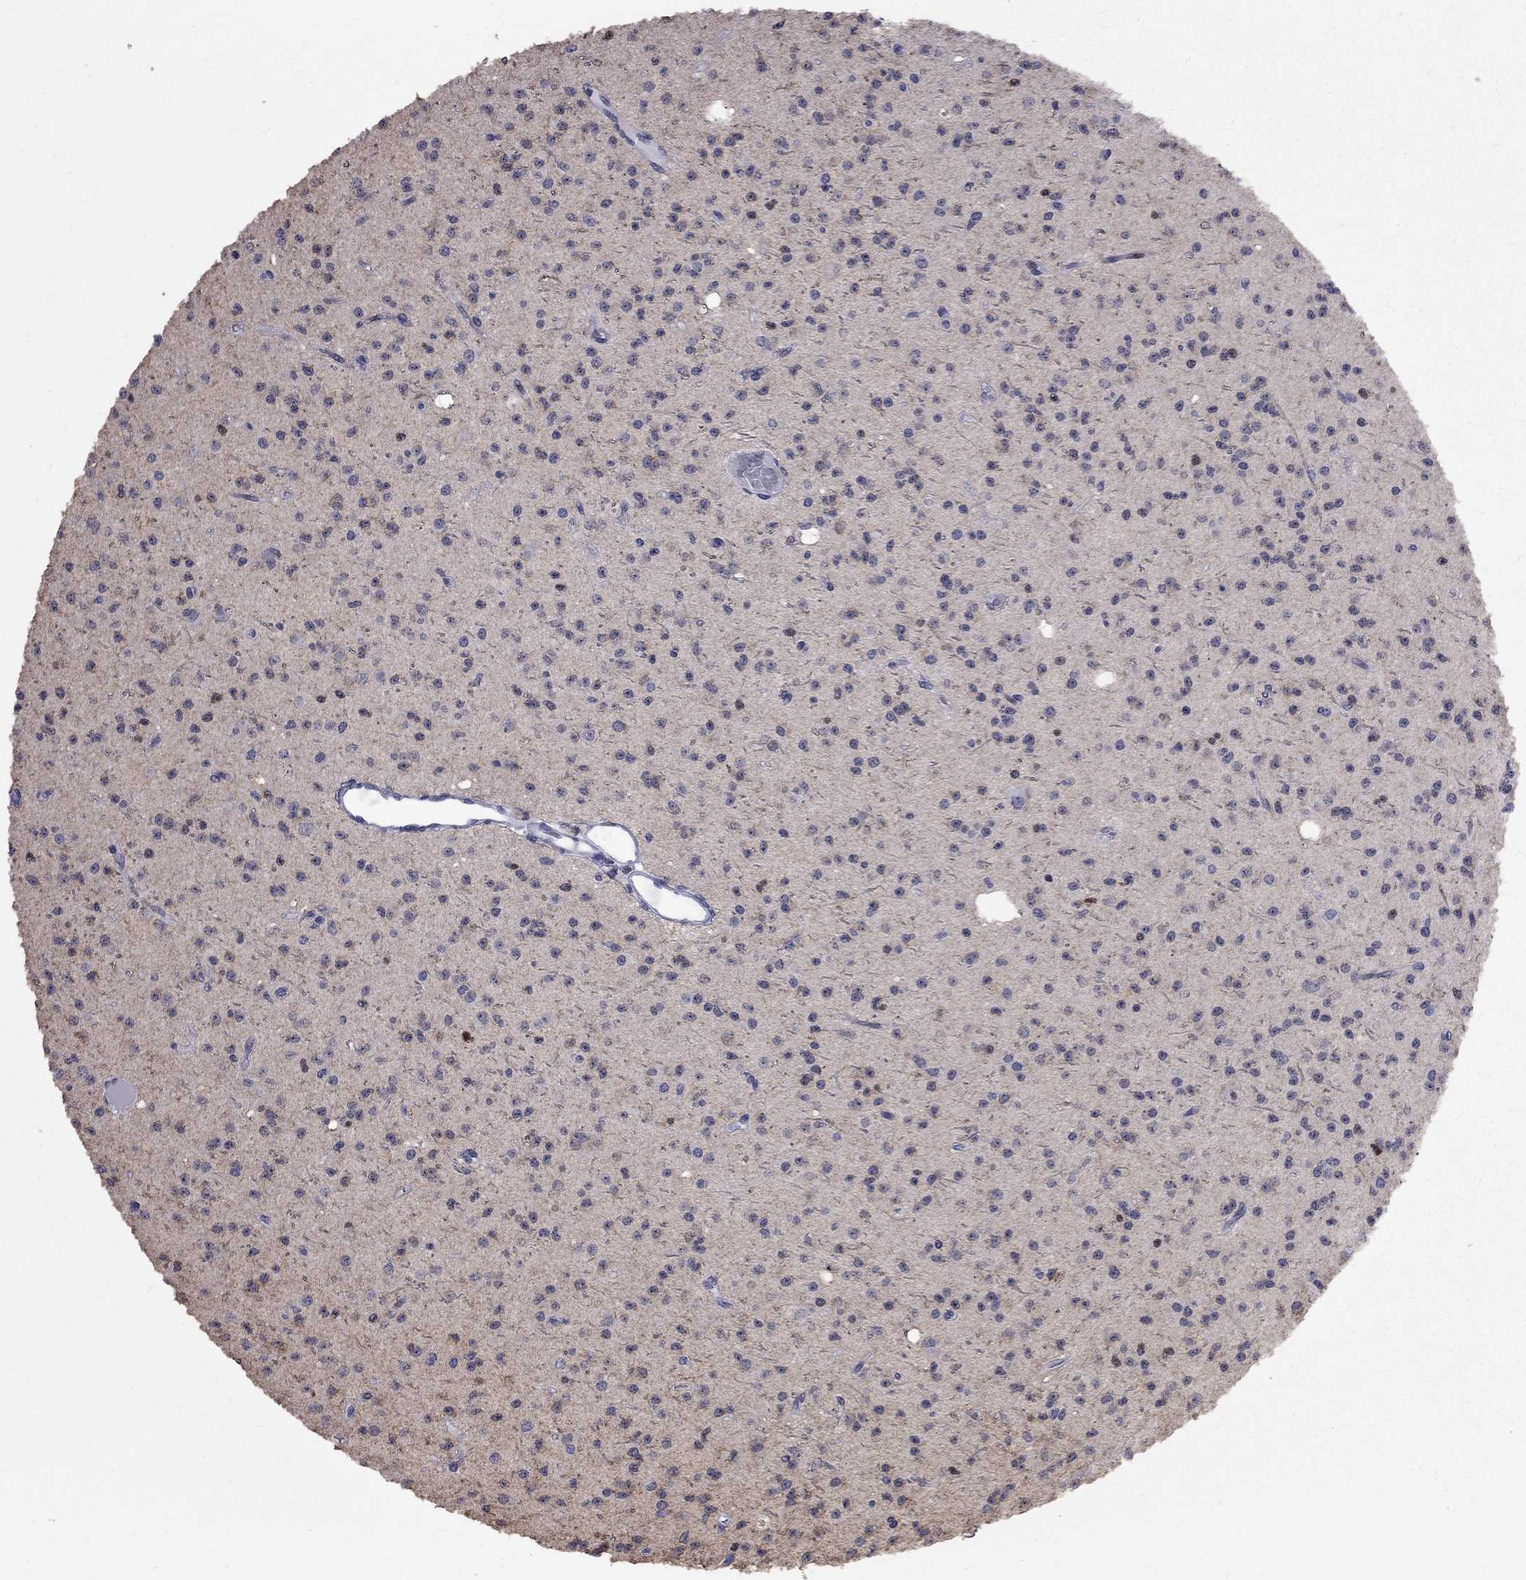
{"staining": {"intensity": "negative", "quantity": "none", "location": "none"}, "tissue": "glioma", "cell_type": "Tumor cells", "image_type": "cancer", "snomed": [{"axis": "morphology", "description": "Glioma, malignant, Low grade"}, {"axis": "topography", "description": "Brain"}], "caption": "The photomicrograph demonstrates no staining of tumor cells in glioma. Nuclei are stained in blue.", "gene": "ZNF154", "patient": {"sex": "male", "age": 27}}